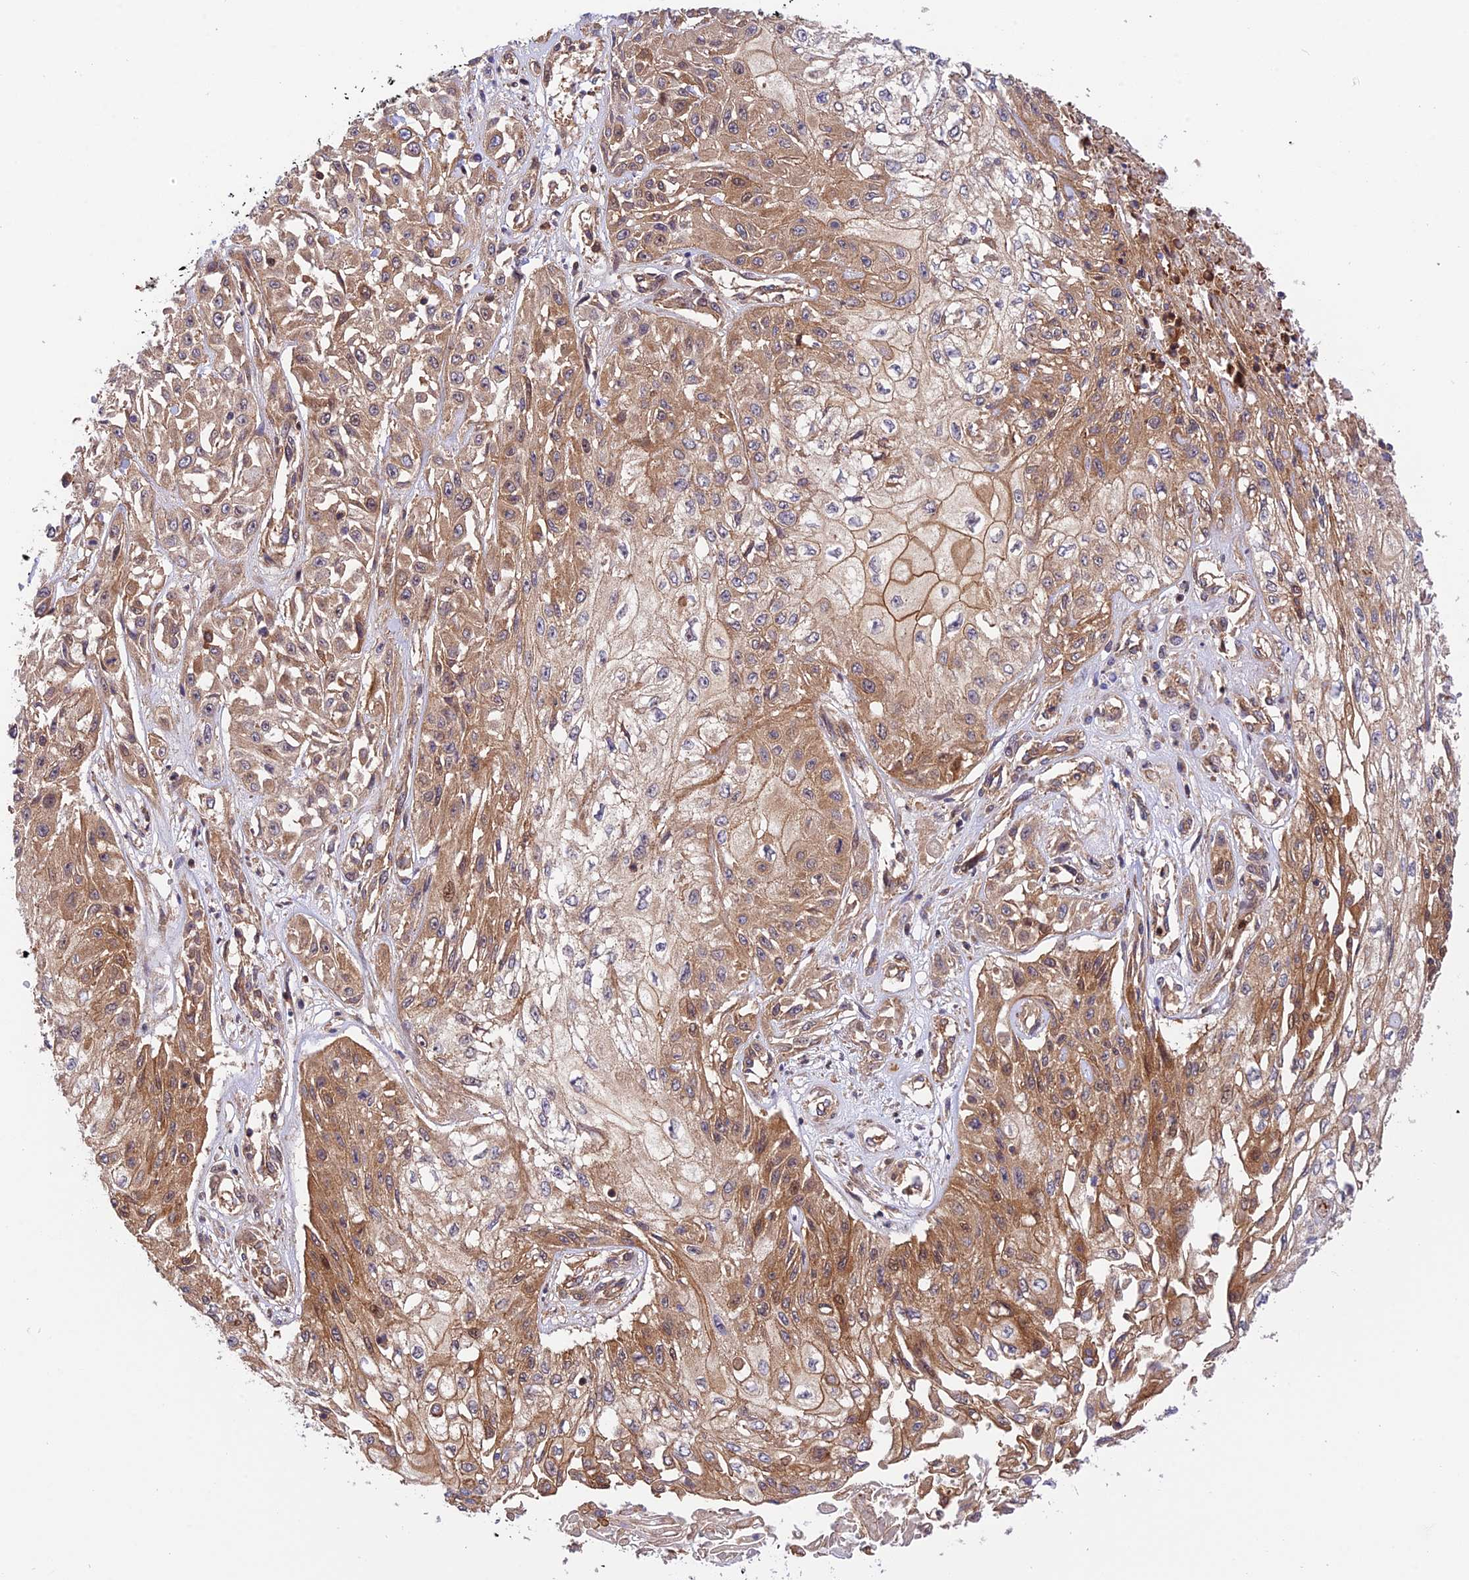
{"staining": {"intensity": "moderate", "quantity": ">75%", "location": "cytoplasmic/membranous"}, "tissue": "skin cancer", "cell_type": "Tumor cells", "image_type": "cancer", "snomed": [{"axis": "morphology", "description": "Squamous cell carcinoma, NOS"}, {"axis": "morphology", "description": "Squamous cell carcinoma, metastatic, NOS"}, {"axis": "topography", "description": "Skin"}, {"axis": "topography", "description": "Lymph node"}], "caption": "A micrograph of skin cancer (squamous cell carcinoma) stained for a protein demonstrates moderate cytoplasmic/membranous brown staining in tumor cells.", "gene": "EVI5L", "patient": {"sex": "male", "age": 75}}